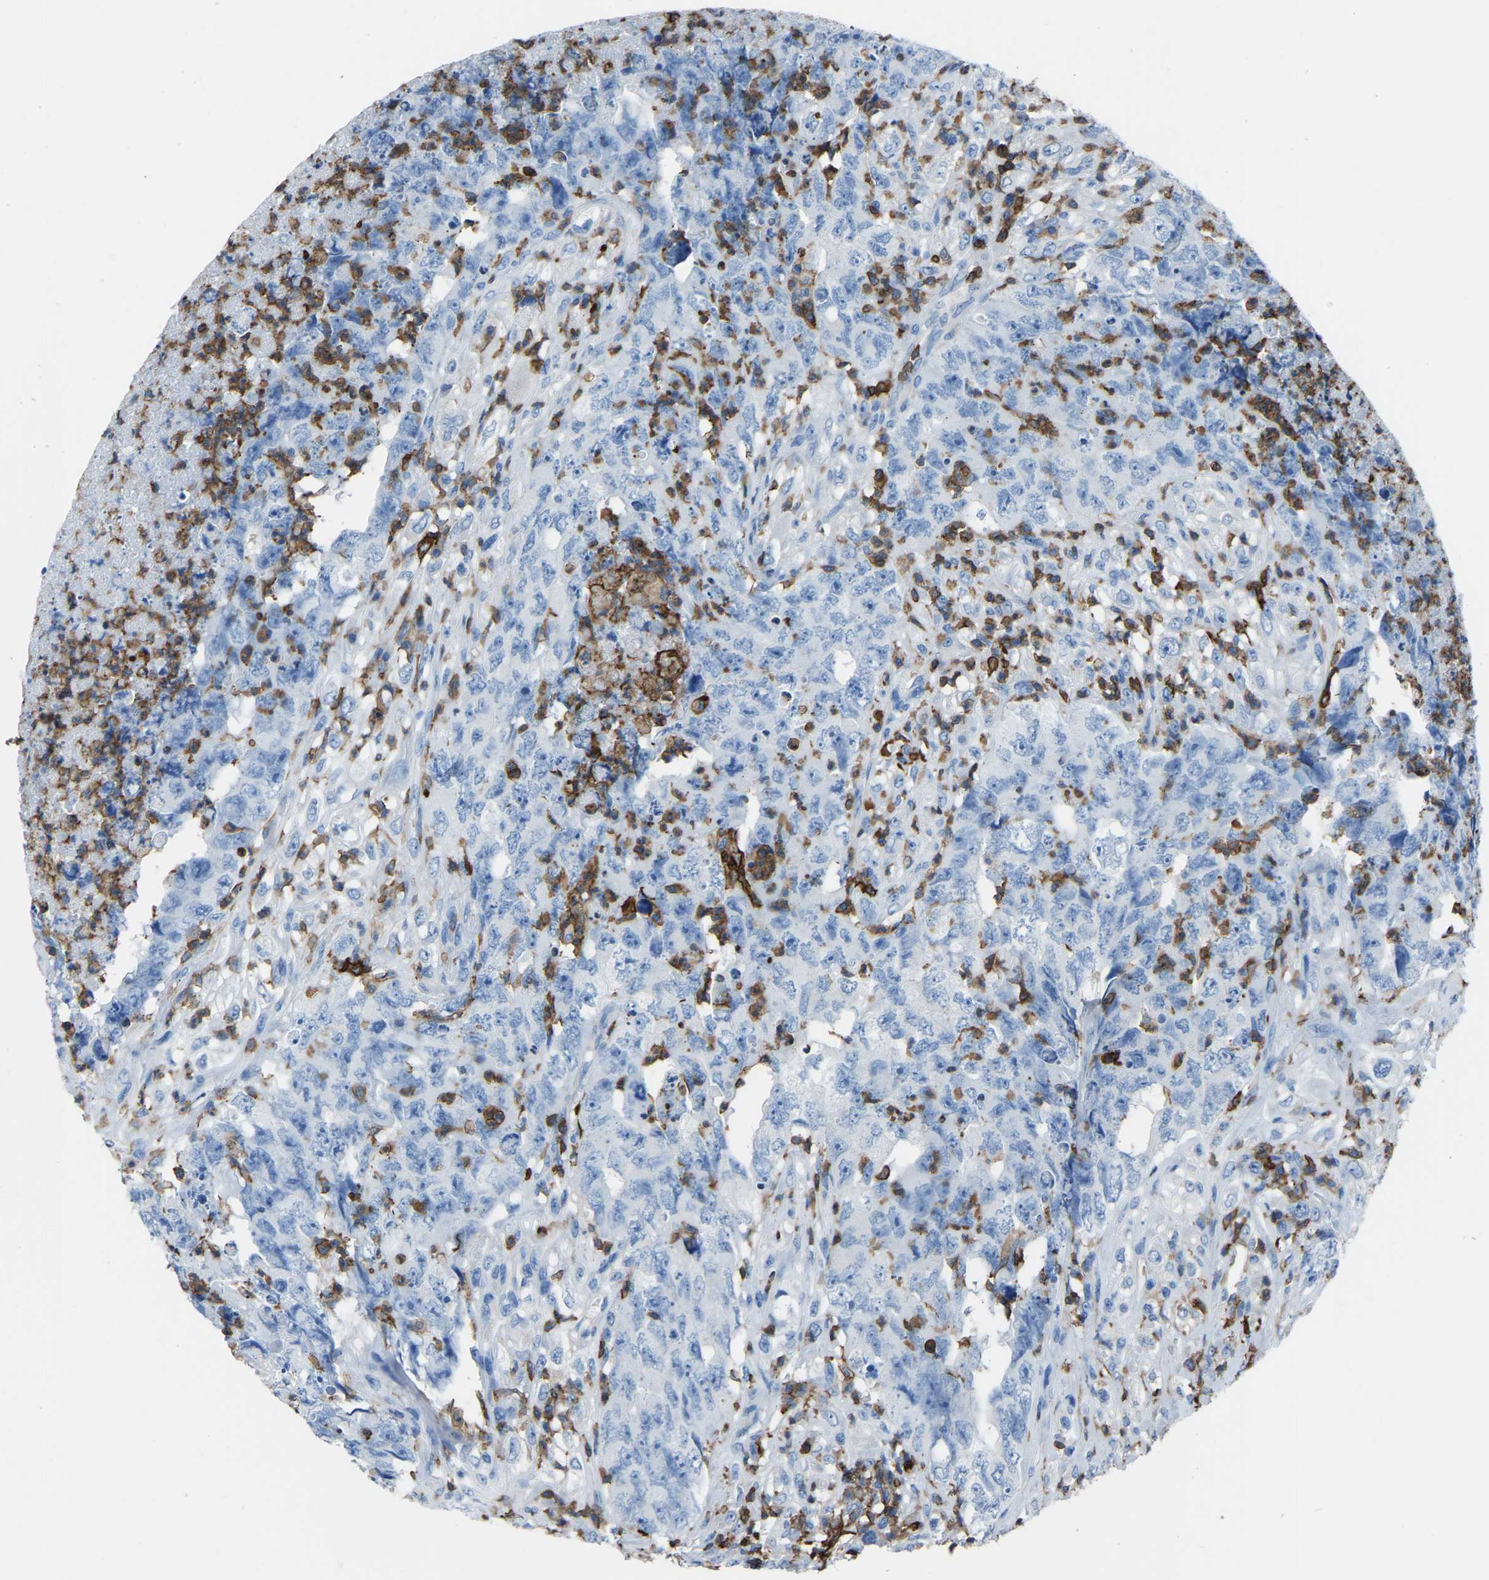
{"staining": {"intensity": "negative", "quantity": "none", "location": "none"}, "tissue": "testis cancer", "cell_type": "Tumor cells", "image_type": "cancer", "snomed": [{"axis": "morphology", "description": "Carcinoma, Embryonal, NOS"}, {"axis": "topography", "description": "Testis"}], "caption": "Protein analysis of testis cancer (embryonal carcinoma) exhibits no significant positivity in tumor cells.", "gene": "LSP1", "patient": {"sex": "male", "age": 32}}